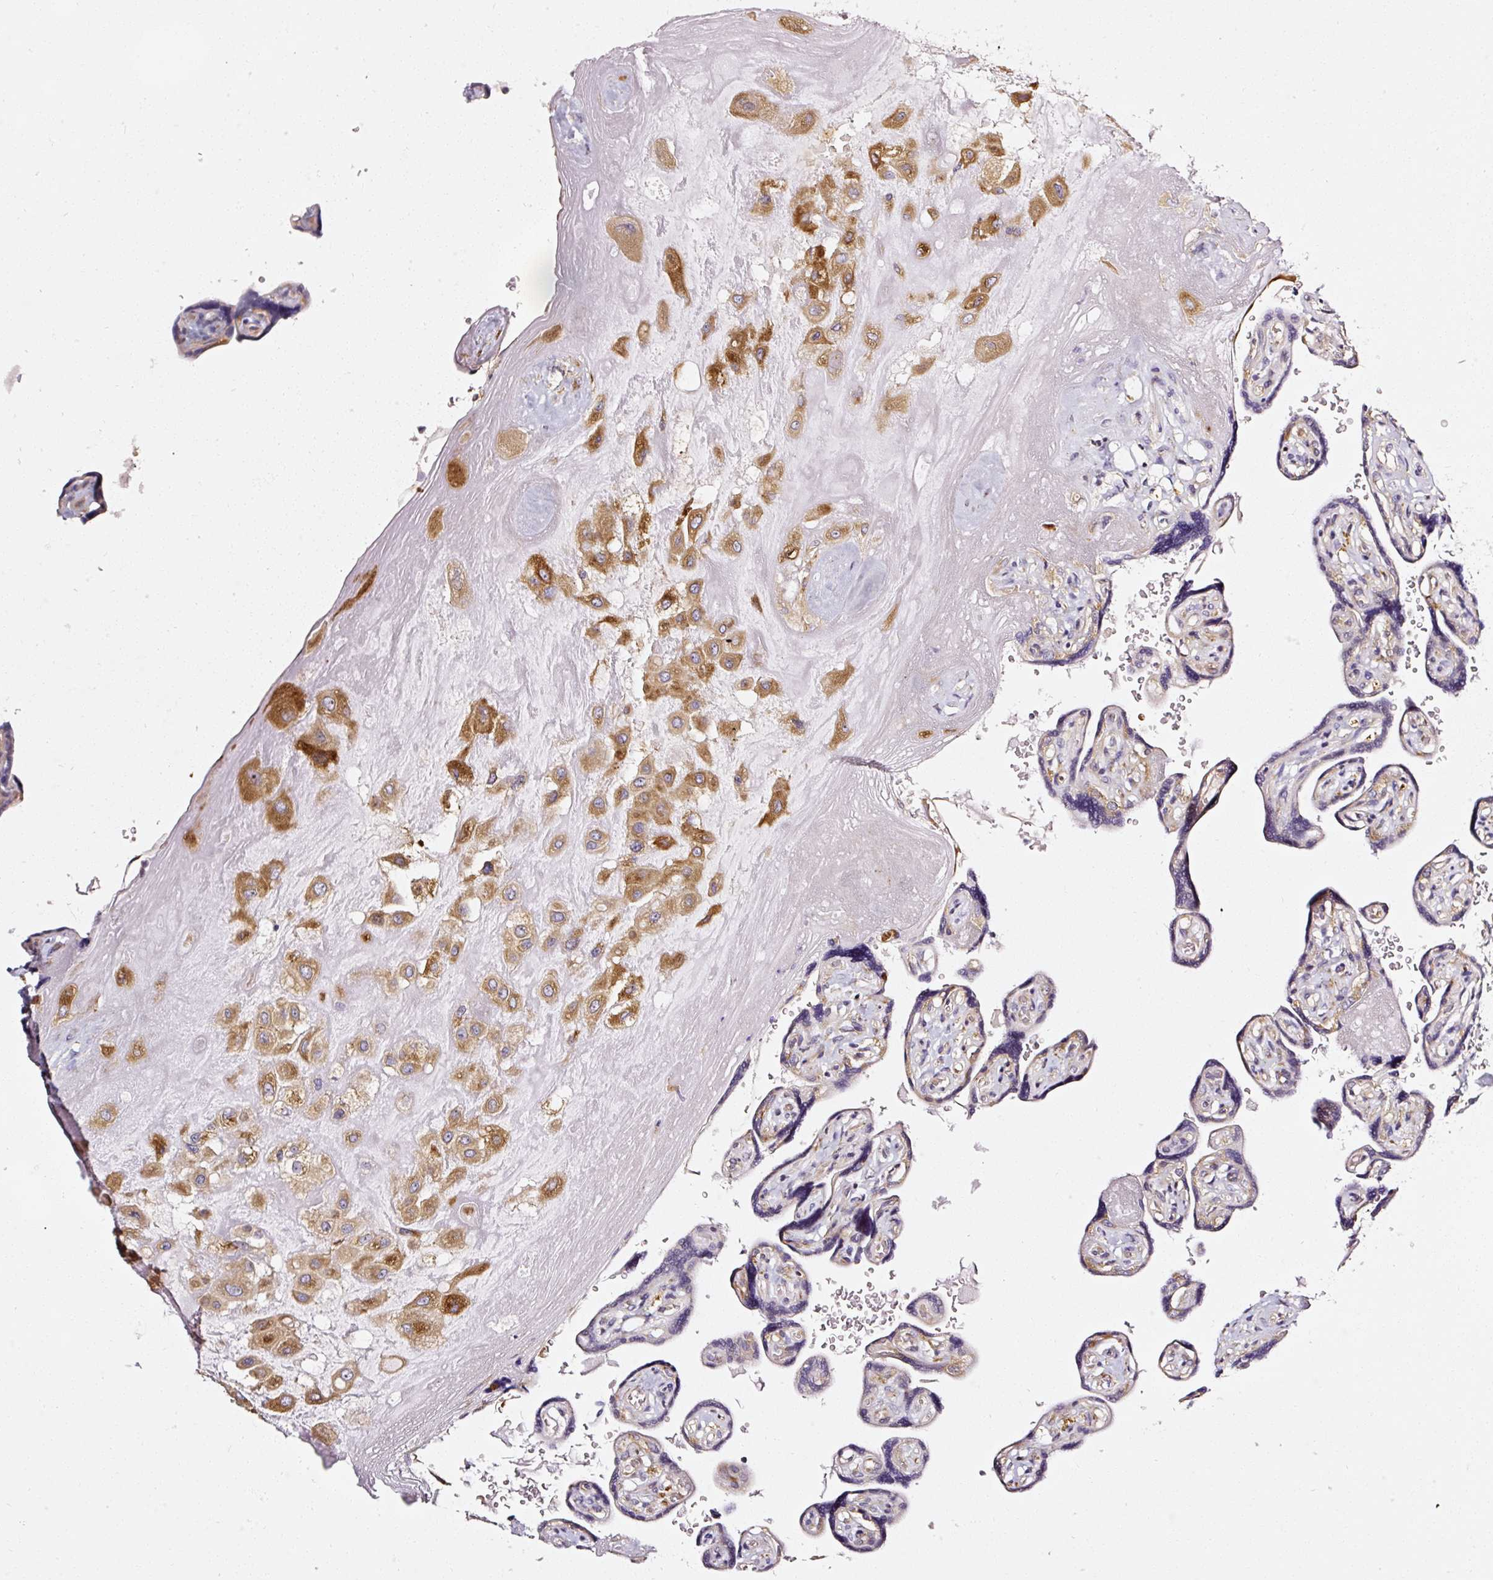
{"staining": {"intensity": "moderate", "quantity": ">75%", "location": "cytoplasmic/membranous"}, "tissue": "placenta", "cell_type": "Decidual cells", "image_type": "normal", "snomed": [{"axis": "morphology", "description": "Normal tissue, NOS"}, {"axis": "topography", "description": "Placenta"}], "caption": "Placenta stained with DAB (3,3'-diaminobenzidine) IHC reveals medium levels of moderate cytoplasmic/membranous expression in approximately >75% of decidual cells.", "gene": "RPL10A", "patient": {"sex": "female", "age": 32}}